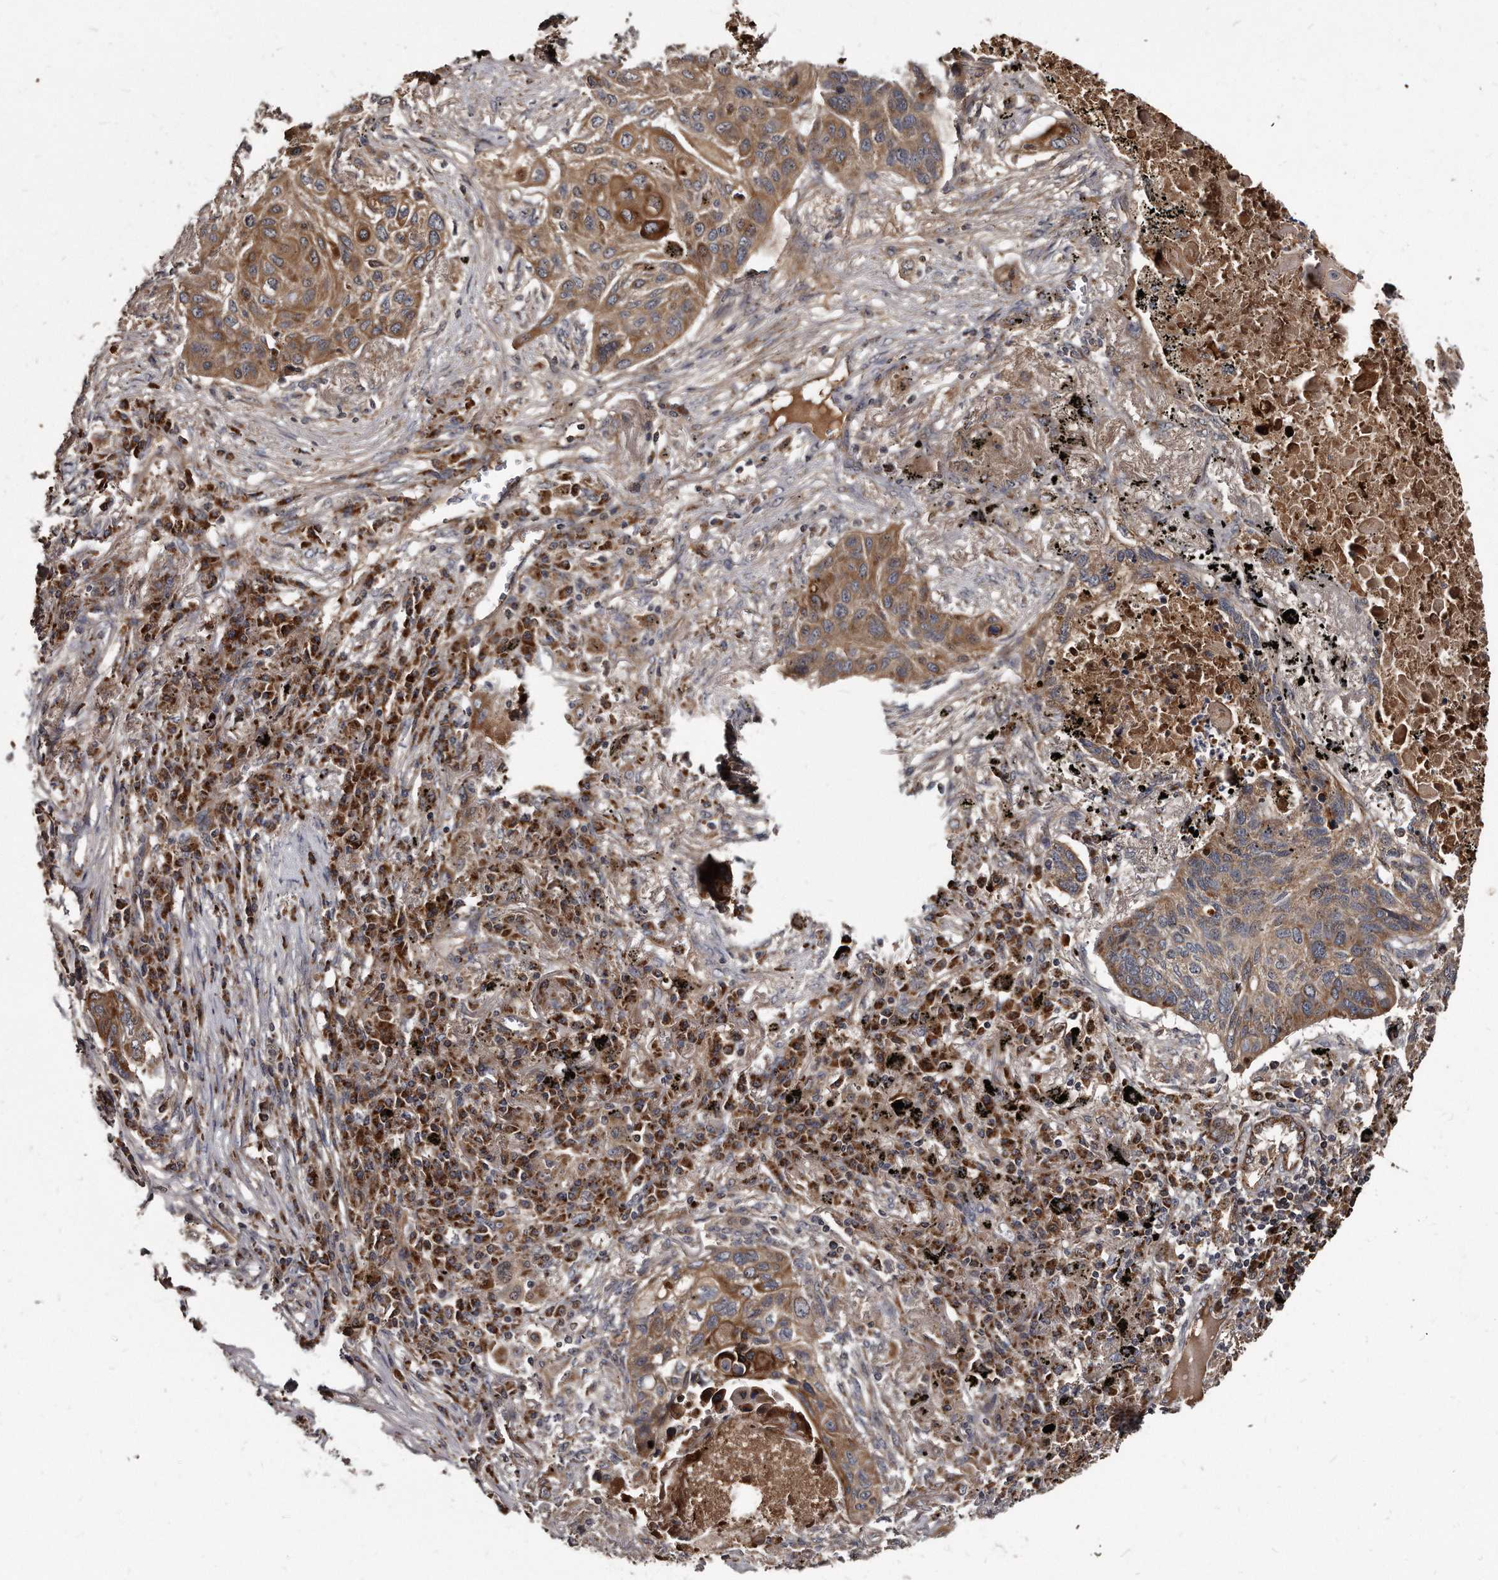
{"staining": {"intensity": "moderate", "quantity": ">75%", "location": "cytoplasmic/membranous"}, "tissue": "lung cancer", "cell_type": "Tumor cells", "image_type": "cancer", "snomed": [{"axis": "morphology", "description": "Squamous cell carcinoma, NOS"}, {"axis": "topography", "description": "Lung"}], "caption": "A brown stain shows moderate cytoplasmic/membranous positivity of a protein in lung cancer tumor cells.", "gene": "FAM136A", "patient": {"sex": "female", "age": 63}}